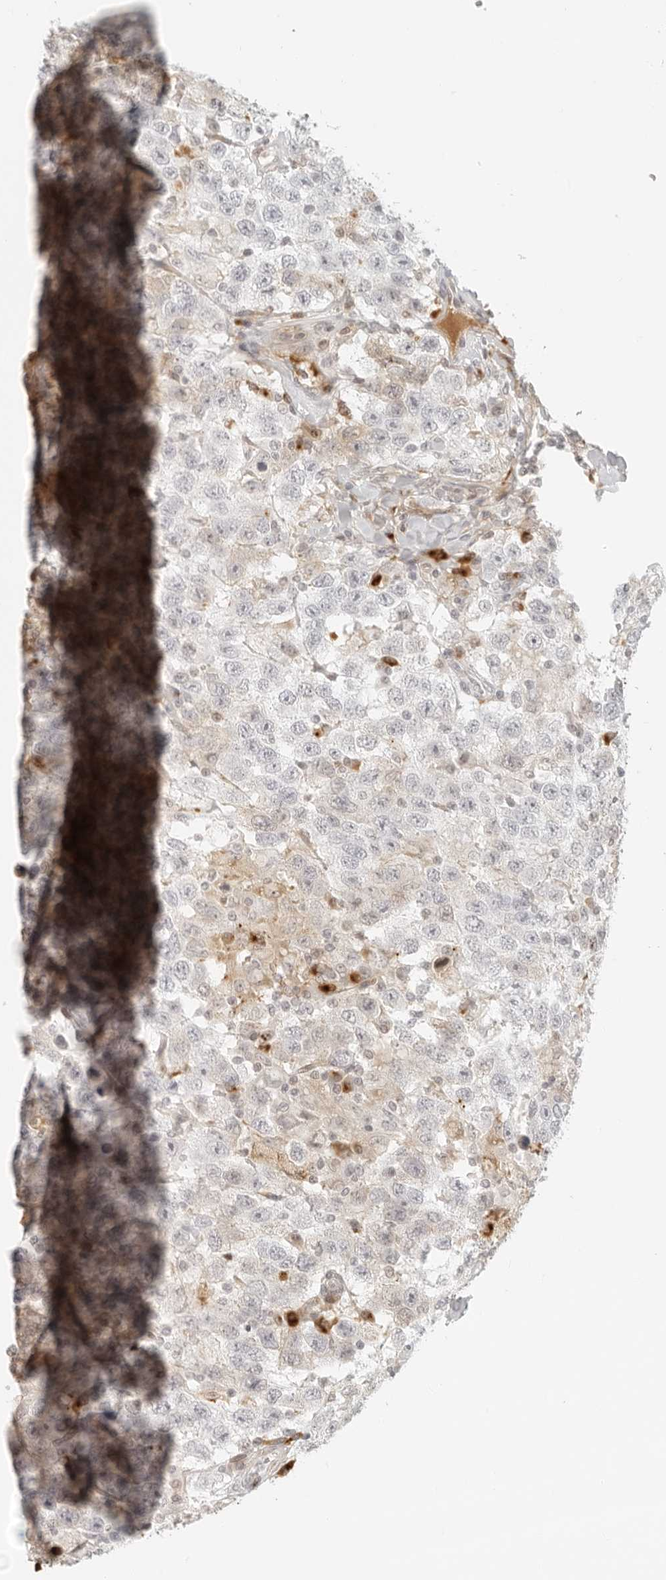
{"staining": {"intensity": "negative", "quantity": "none", "location": "none"}, "tissue": "testis cancer", "cell_type": "Tumor cells", "image_type": "cancer", "snomed": [{"axis": "morphology", "description": "Seminoma, NOS"}, {"axis": "topography", "description": "Testis"}], "caption": "The photomicrograph reveals no significant staining in tumor cells of seminoma (testis). Brightfield microscopy of immunohistochemistry stained with DAB (3,3'-diaminobenzidine) (brown) and hematoxylin (blue), captured at high magnification.", "gene": "ZNF678", "patient": {"sex": "male", "age": 41}}